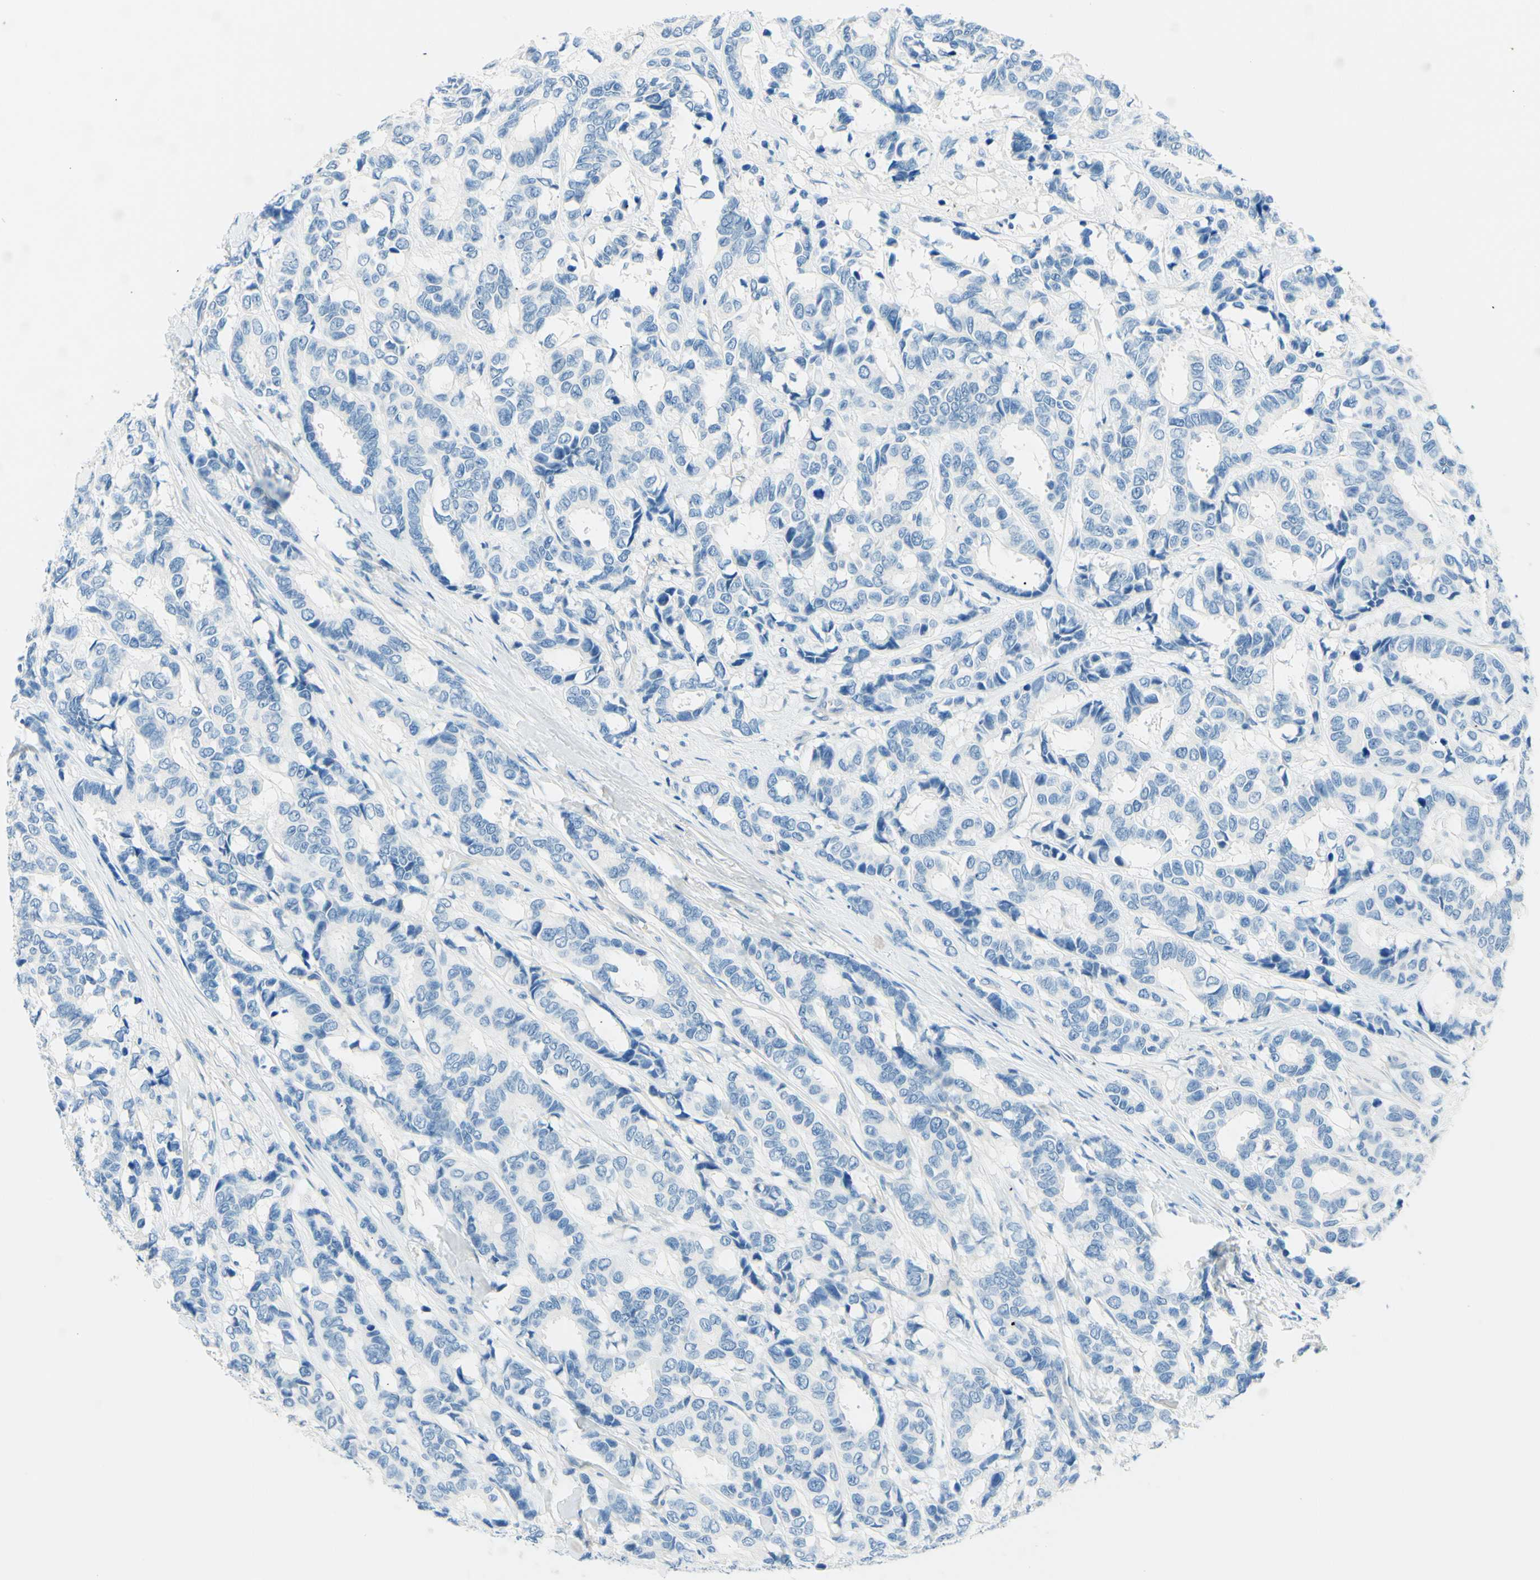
{"staining": {"intensity": "negative", "quantity": "none", "location": "none"}, "tissue": "breast cancer", "cell_type": "Tumor cells", "image_type": "cancer", "snomed": [{"axis": "morphology", "description": "Duct carcinoma"}, {"axis": "topography", "description": "Breast"}], "caption": "Tumor cells show no significant expression in breast invasive ductal carcinoma. (DAB IHC, high magnification).", "gene": "PASD1", "patient": {"sex": "female", "age": 87}}